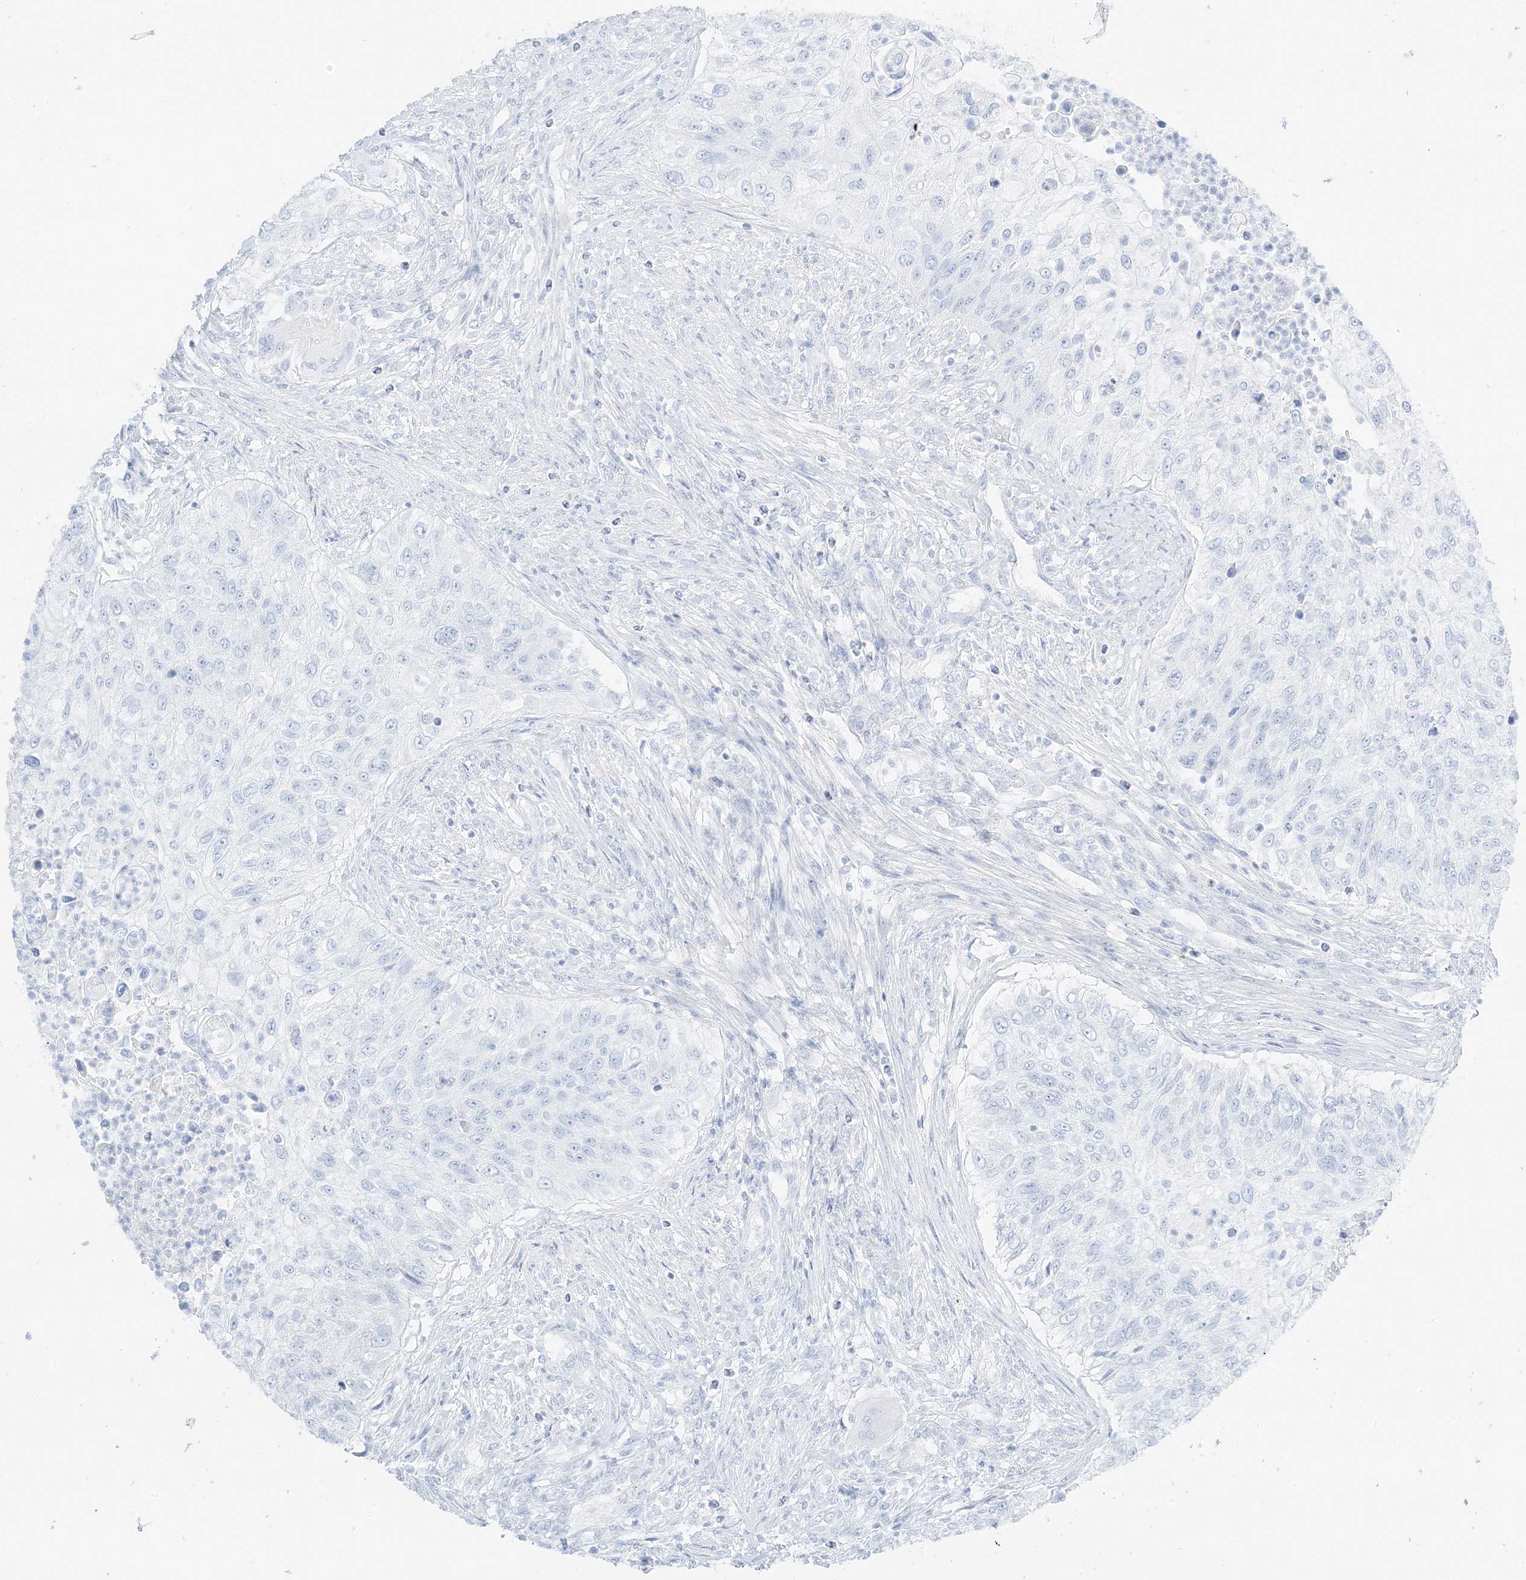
{"staining": {"intensity": "negative", "quantity": "none", "location": "none"}, "tissue": "urothelial cancer", "cell_type": "Tumor cells", "image_type": "cancer", "snomed": [{"axis": "morphology", "description": "Urothelial carcinoma, High grade"}, {"axis": "topography", "description": "Urinary bladder"}], "caption": "The micrograph displays no staining of tumor cells in urothelial carcinoma (high-grade). (Stains: DAB (3,3'-diaminobenzidine) IHC with hematoxylin counter stain, Microscopy: brightfield microscopy at high magnification).", "gene": "SLC22A13", "patient": {"sex": "female", "age": 60}}